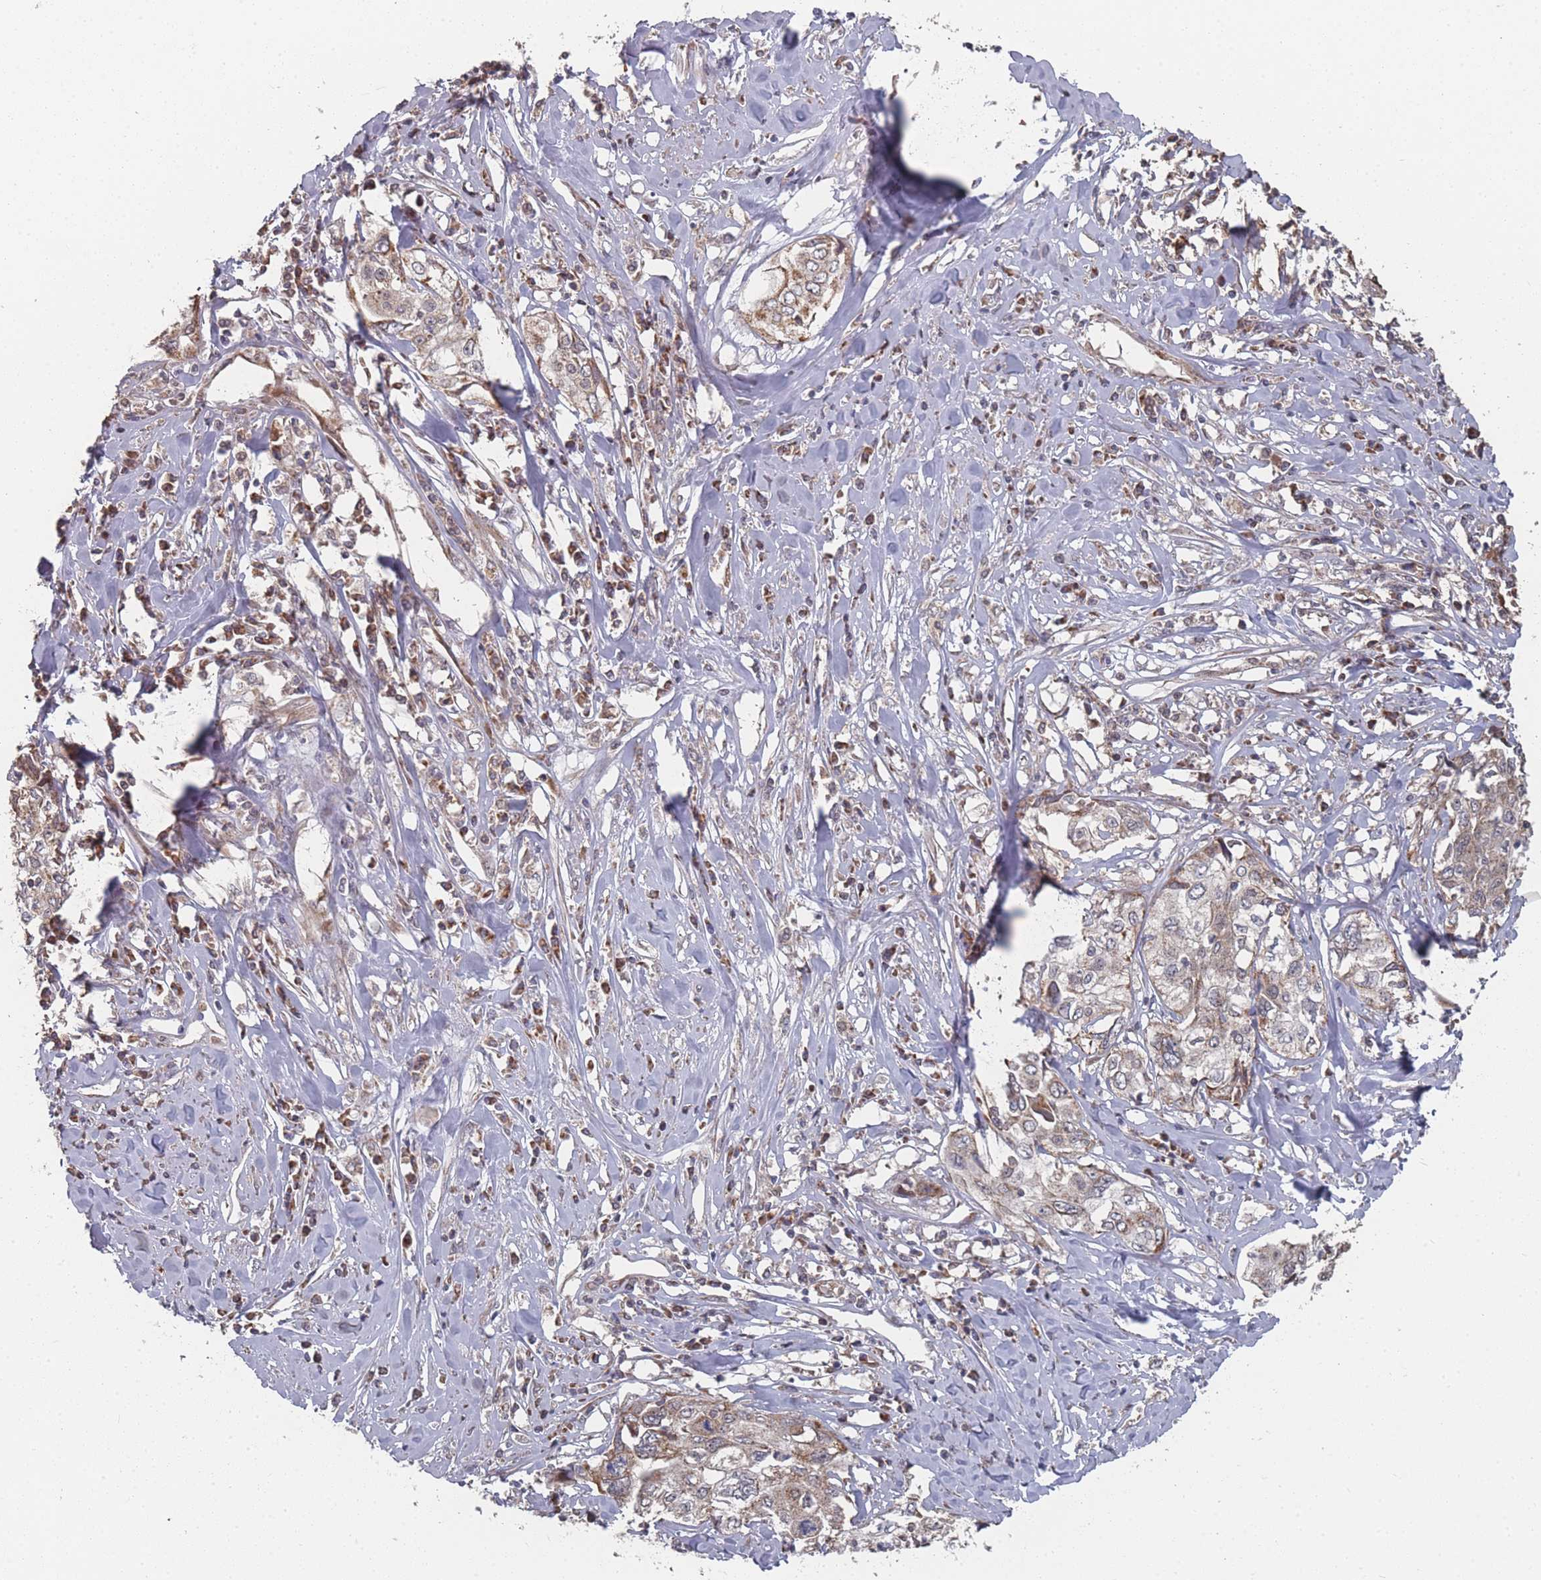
{"staining": {"intensity": "weak", "quantity": ">75%", "location": "cytoplasmic/membranous"}, "tissue": "cervical cancer", "cell_type": "Tumor cells", "image_type": "cancer", "snomed": [{"axis": "morphology", "description": "Squamous cell carcinoma, NOS"}, {"axis": "topography", "description": "Cervix"}], "caption": "Cervical squamous cell carcinoma stained for a protein displays weak cytoplasmic/membranous positivity in tumor cells.", "gene": "PSMB3", "patient": {"sex": "female", "age": 31}}